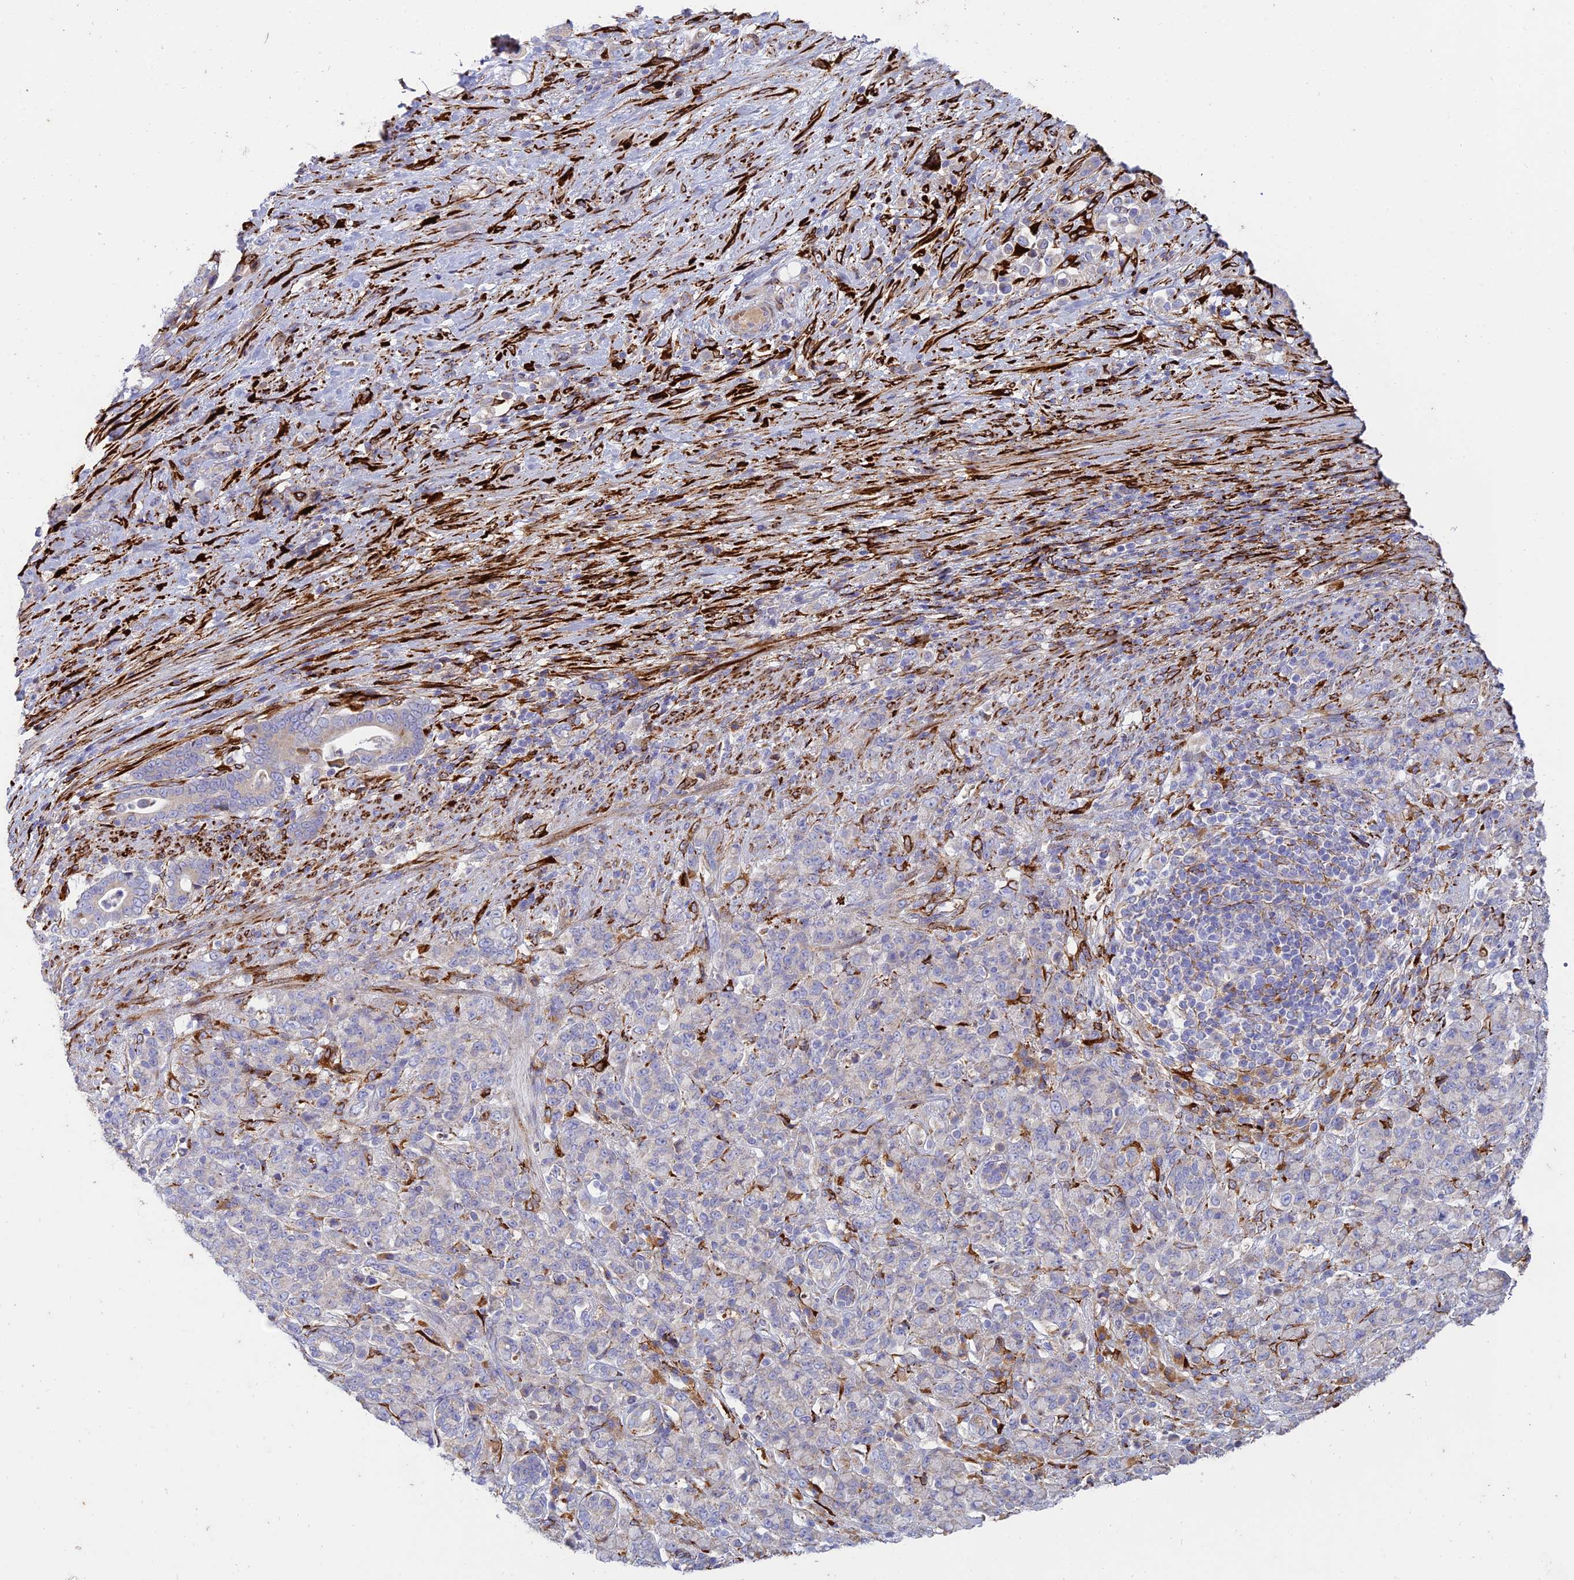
{"staining": {"intensity": "negative", "quantity": "none", "location": "none"}, "tissue": "stomach cancer", "cell_type": "Tumor cells", "image_type": "cancer", "snomed": [{"axis": "morphology", "description": "Adenocarcinoma, NOS"}, {"axis": "topography", "description": "Stomach"}], "caption": "A high-resolution image shows immunohistochemistry staining of stomach cancer, which displays no significant expression in tumor cells.", "gene": "RCN3", "patient": {"sex": "female", "age": 79}}